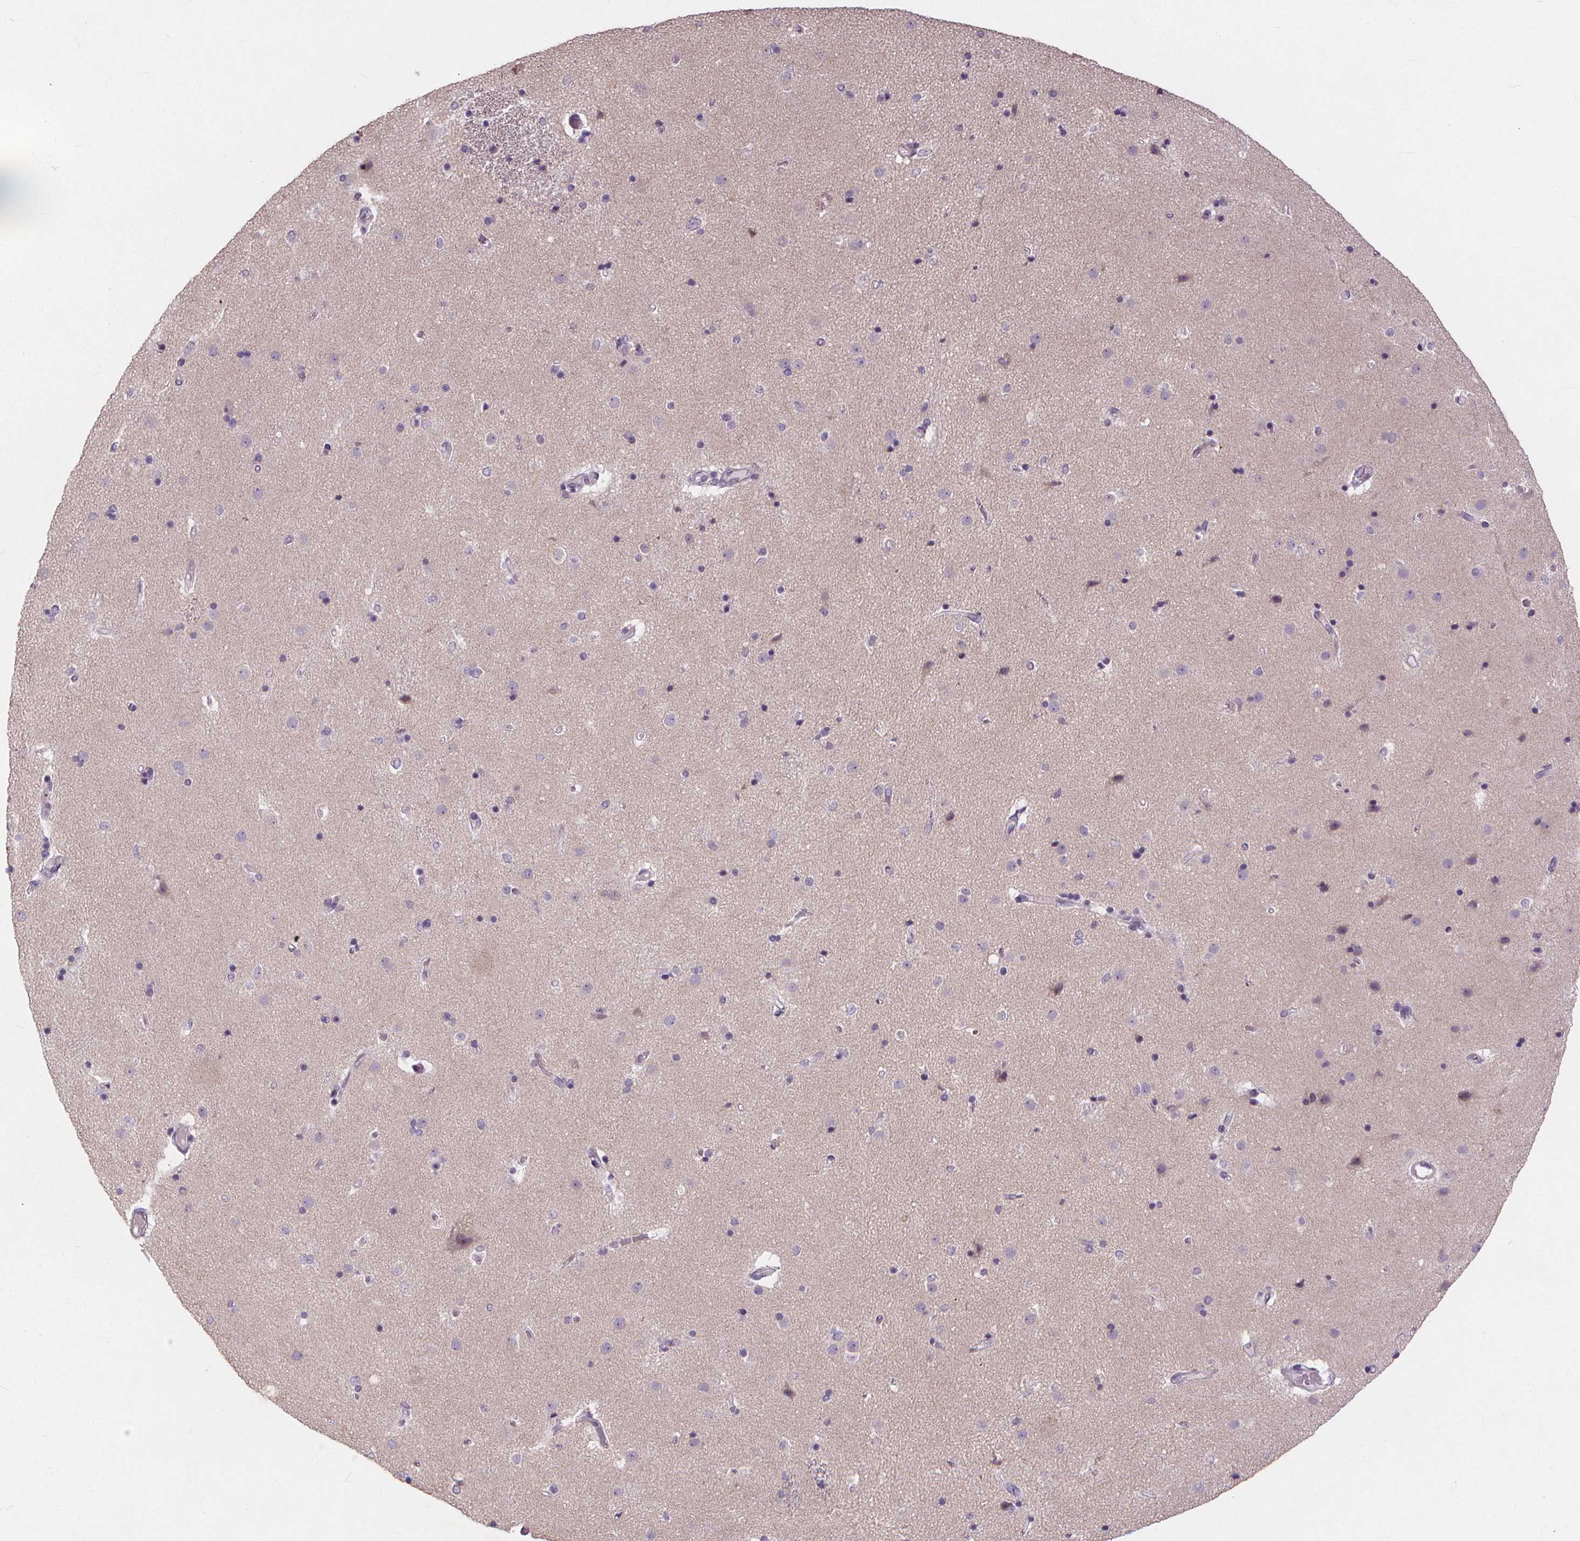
{"staining": {"intensity": "negative", "quantity": "none", "location": "none"}, "tissue": "caudate", "cell_type": "Glial cells", "image_type": "normal", "snomed": [{"axis": "morphology", "description": "Normal tissue, NOS"}, {"axis": "topography", "description": "Lateral ventricle wall"}], "caption": "A high-resolution histopathology image shows immunohistochemistry (IHC) staining of normal caudate, which demonstrates no significant staining in glial cells.", "gene": "ATP6V1D", "patient": {"sex": "female", "age": 71}}